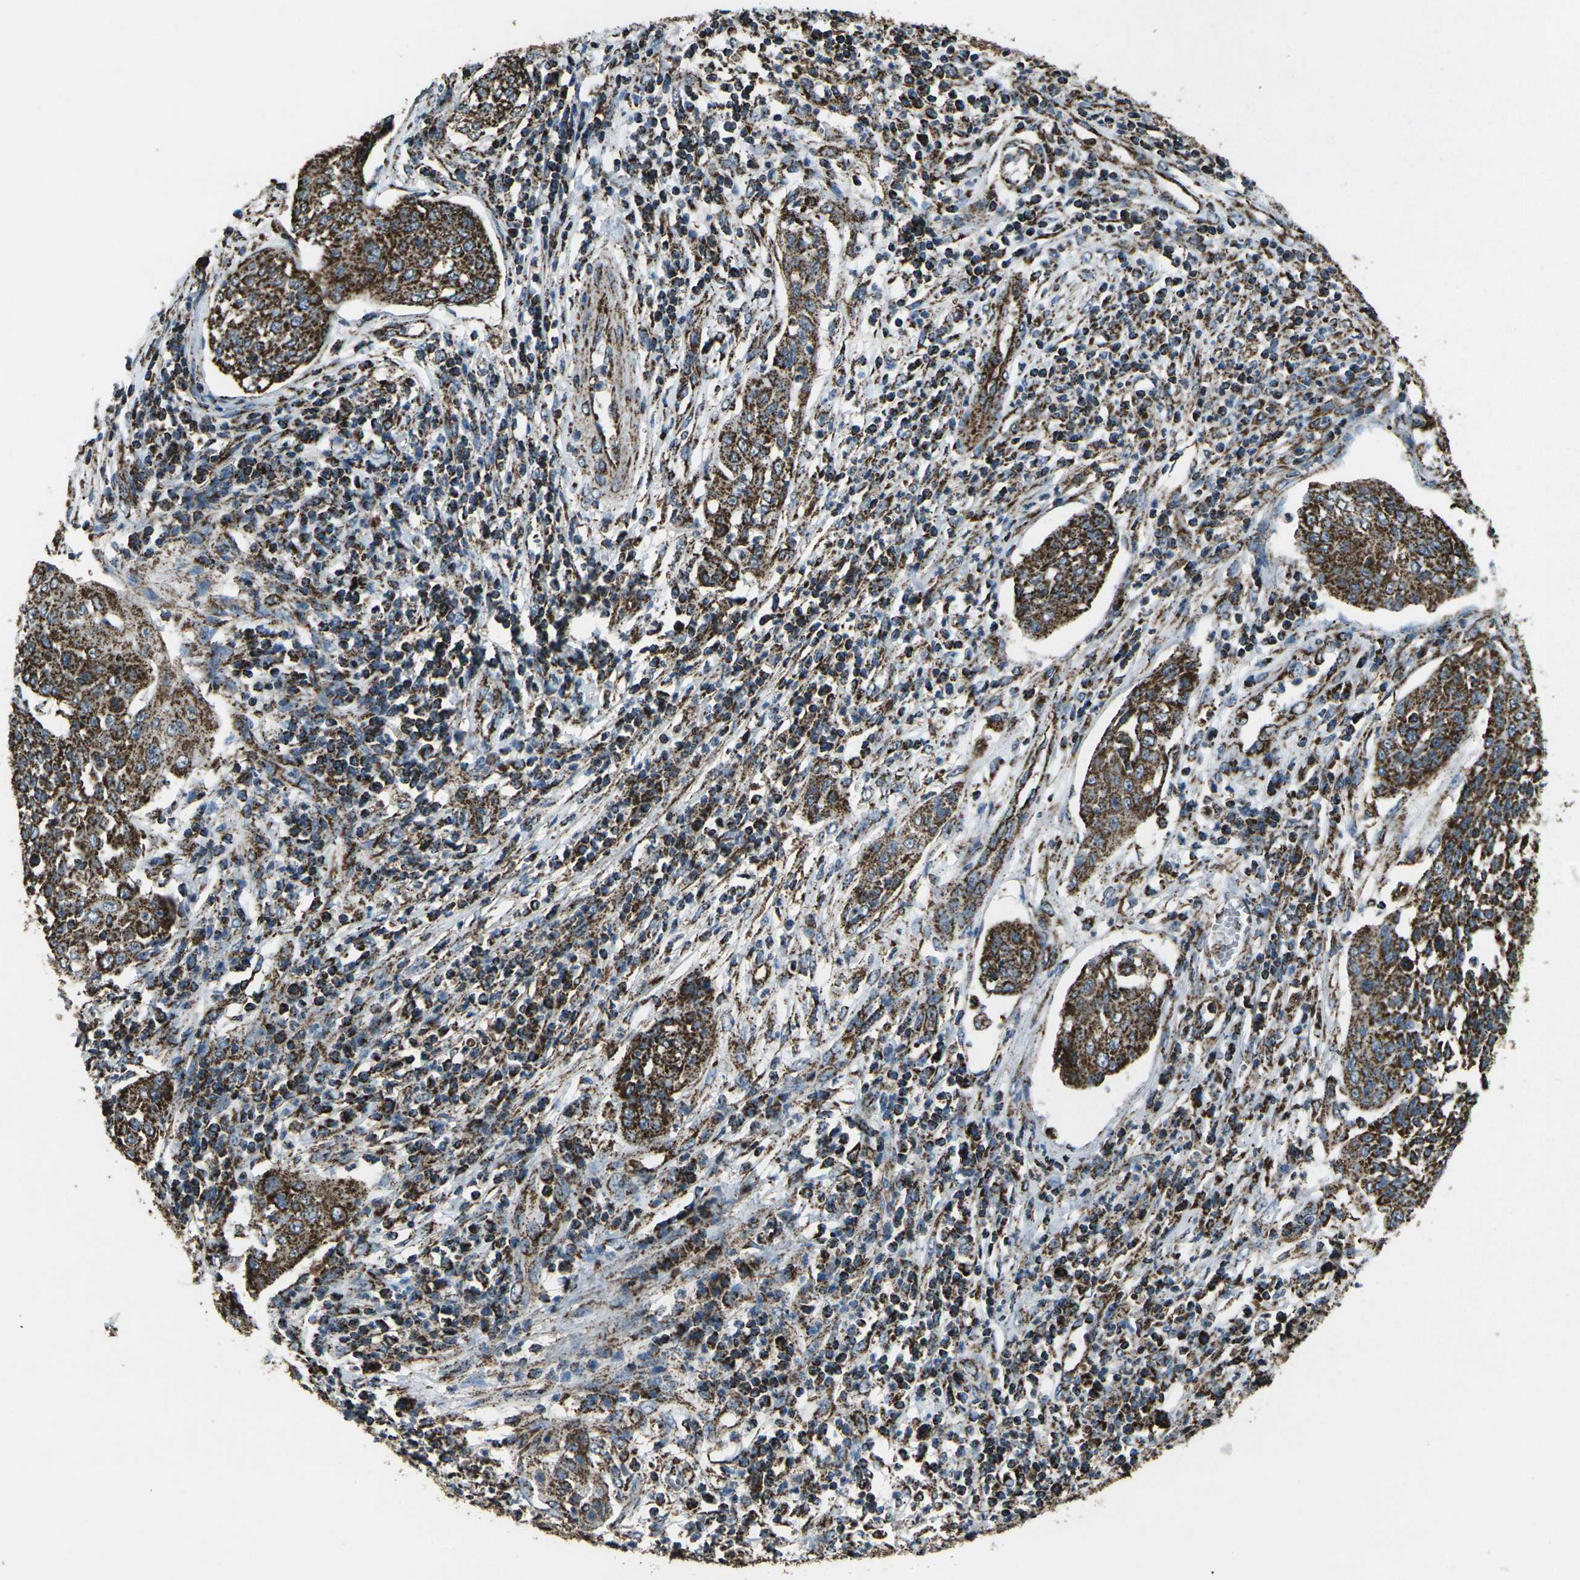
{"staining": {"intensity": "strong", "quantity": ">75%", "location": "cytoplasmic/membranous"}, "tissue": "cervical cancer", "cell_type": "Tumor cells", "image_type": "cancer", "snomed": [{"axis": "morphology", "description": "Squamous cell carcinoma, NOS"}, {"axis": "topography", "description": "Cervix"}], "caption": "Human cervical cancer (squamous cell carcinoma) stained with a protein marker demonstrates strong staining in tumor cells.", "gene": "KLHL5", "patient": {"sex": "female", "age": 34}}